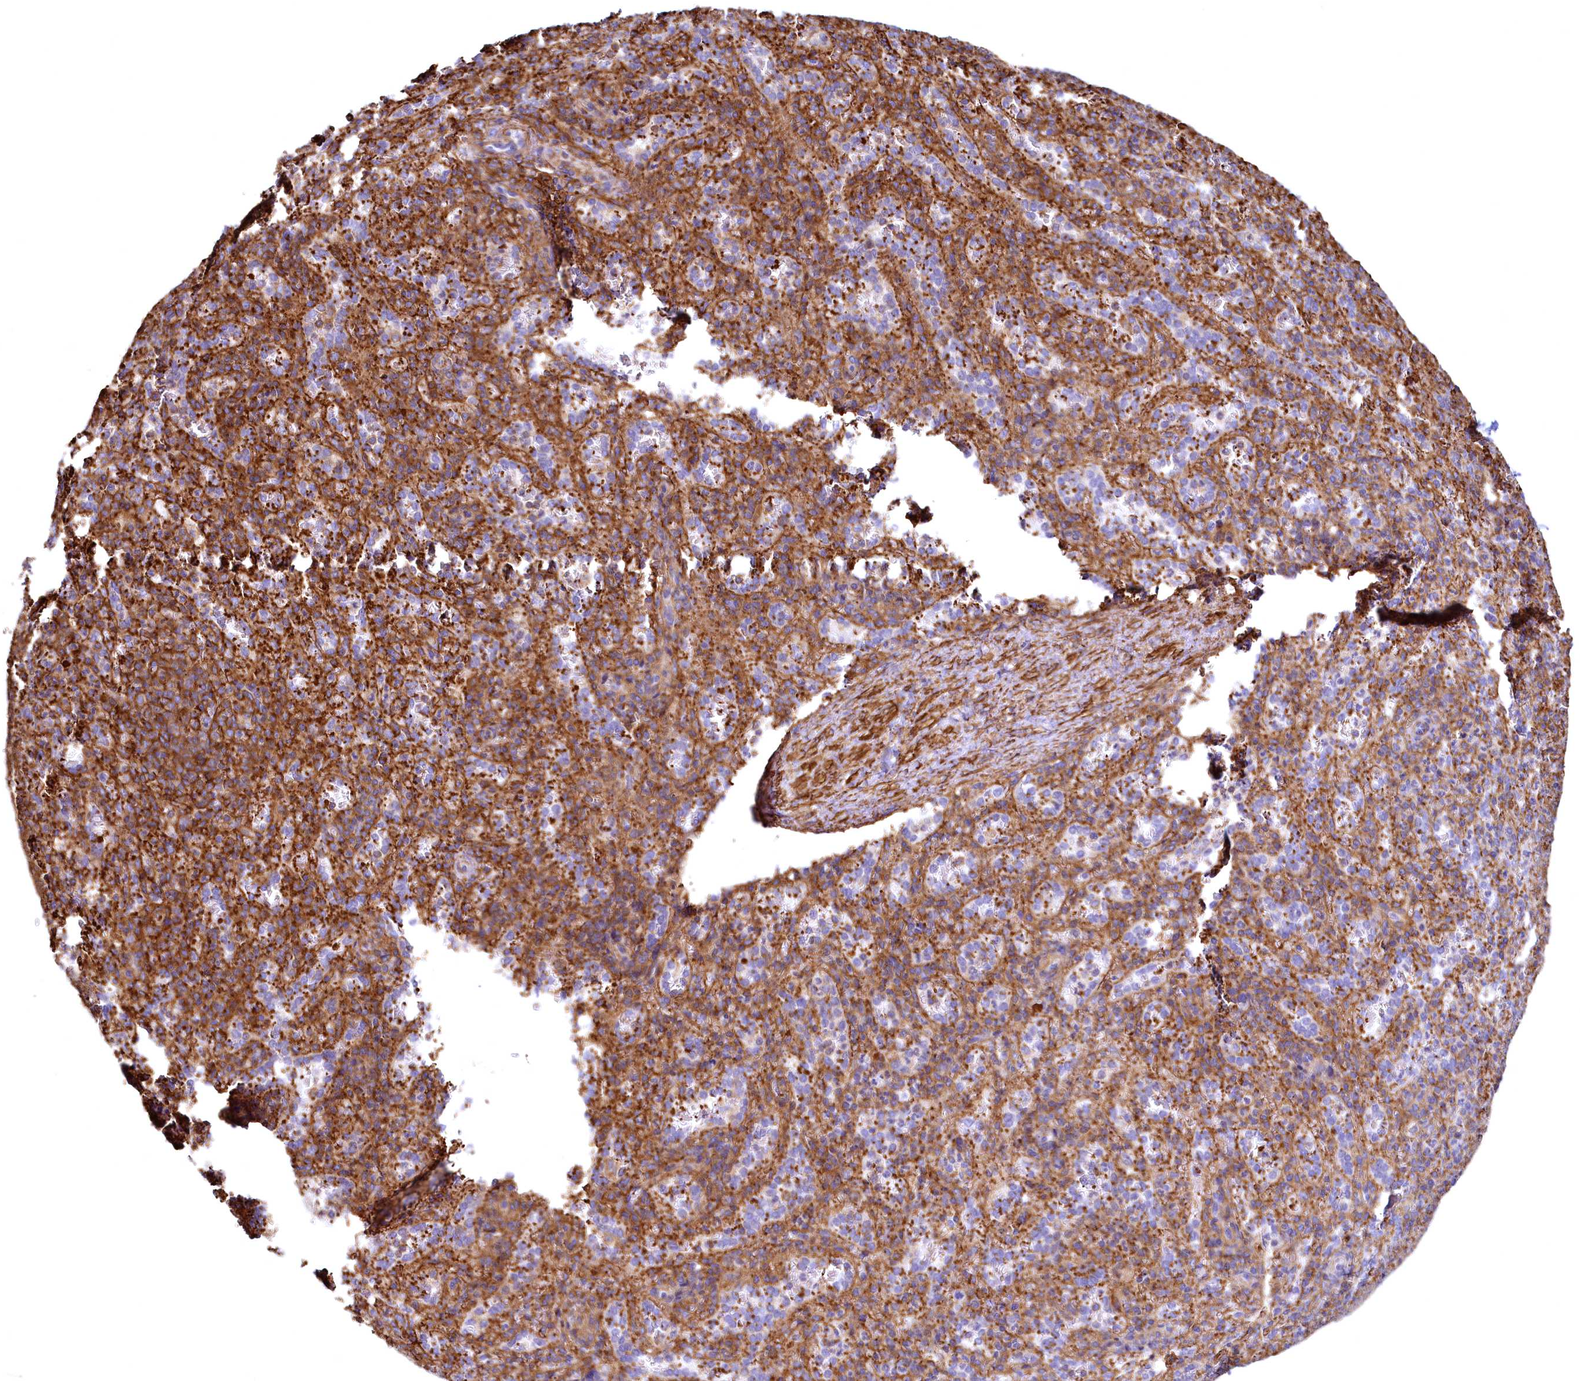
{"staining": {"intensity": "strong", "quantity": "25%-75%", "location": "cytoplasmic/membranous"}, "tissue": "spleen", "cell_type": "Cells in red pulp", "image_type": "normal", "snomed": [{"axis": "morphology", "description": "Normal tissue, NOS"}, {"axis": "topography", "description": "Spleen"}], "caption": "A high amount of strong cytoplasmic/membranous staining is seen in about 25%-75% of cells in red pulp in benign spleen.", "gene": "THBS1", "patient": {"sex": "female", "age": 21}}